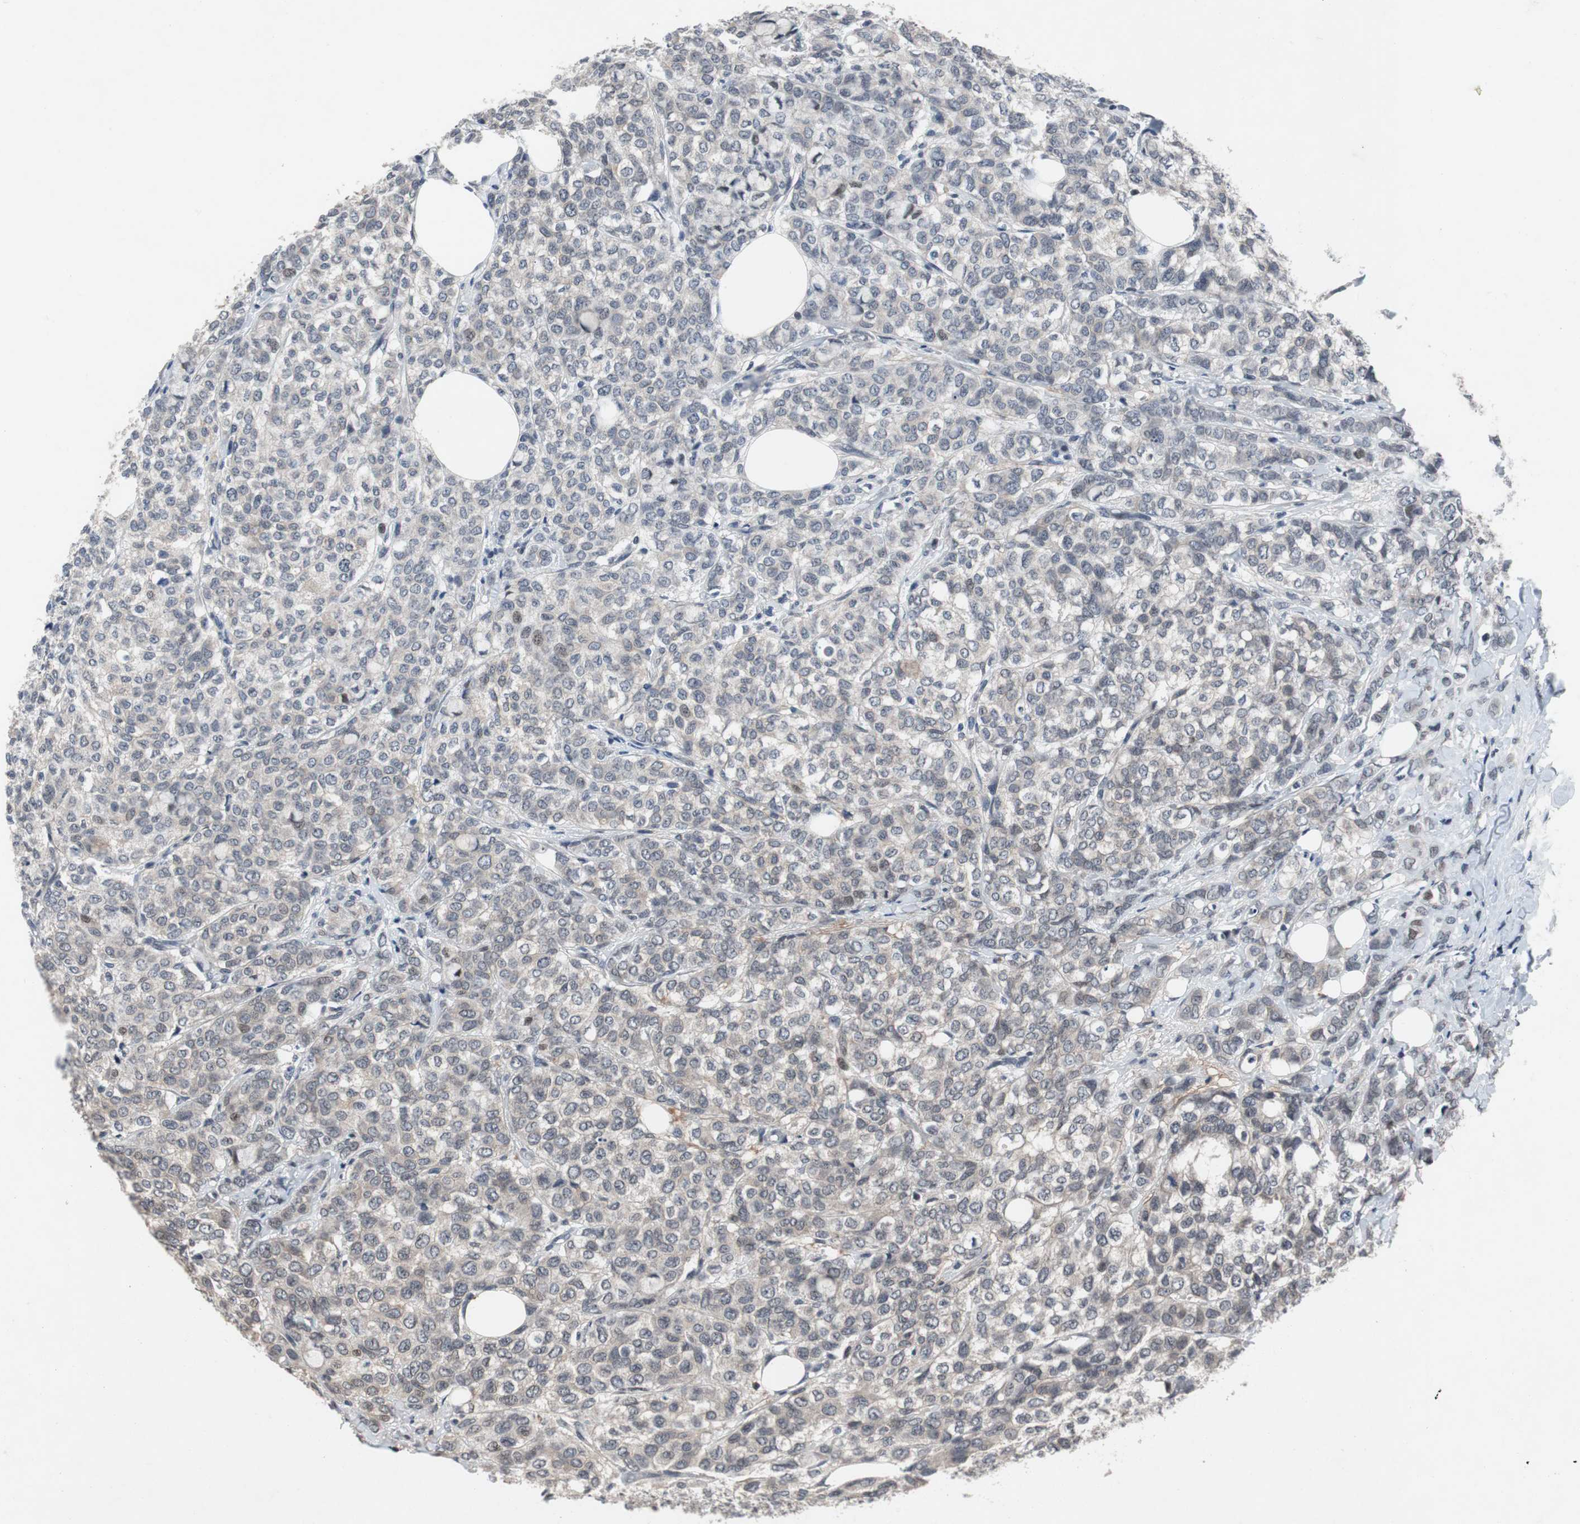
{"staining": {"intensity": "weak", "quantity": "25%-75%", "location": "cytoplasmic/membranous"}, "tissue": "breast cancer", "cell_type": "Tumor cells", "image_type": "cancer", "snomed": [{"axis": "morphology", "description": "Lobular carcinoma"}, {"axis": "topography", "description": "Breast"}], "caption": "Breast cancer (lobular carcinoma) stained for a protein (brown) shows weak cytoplasmic/membranous positive expression in approximately 25%-75% of tumor cells.", "gene": "TP63", "patient": {"sex": "female", "age": 60}}